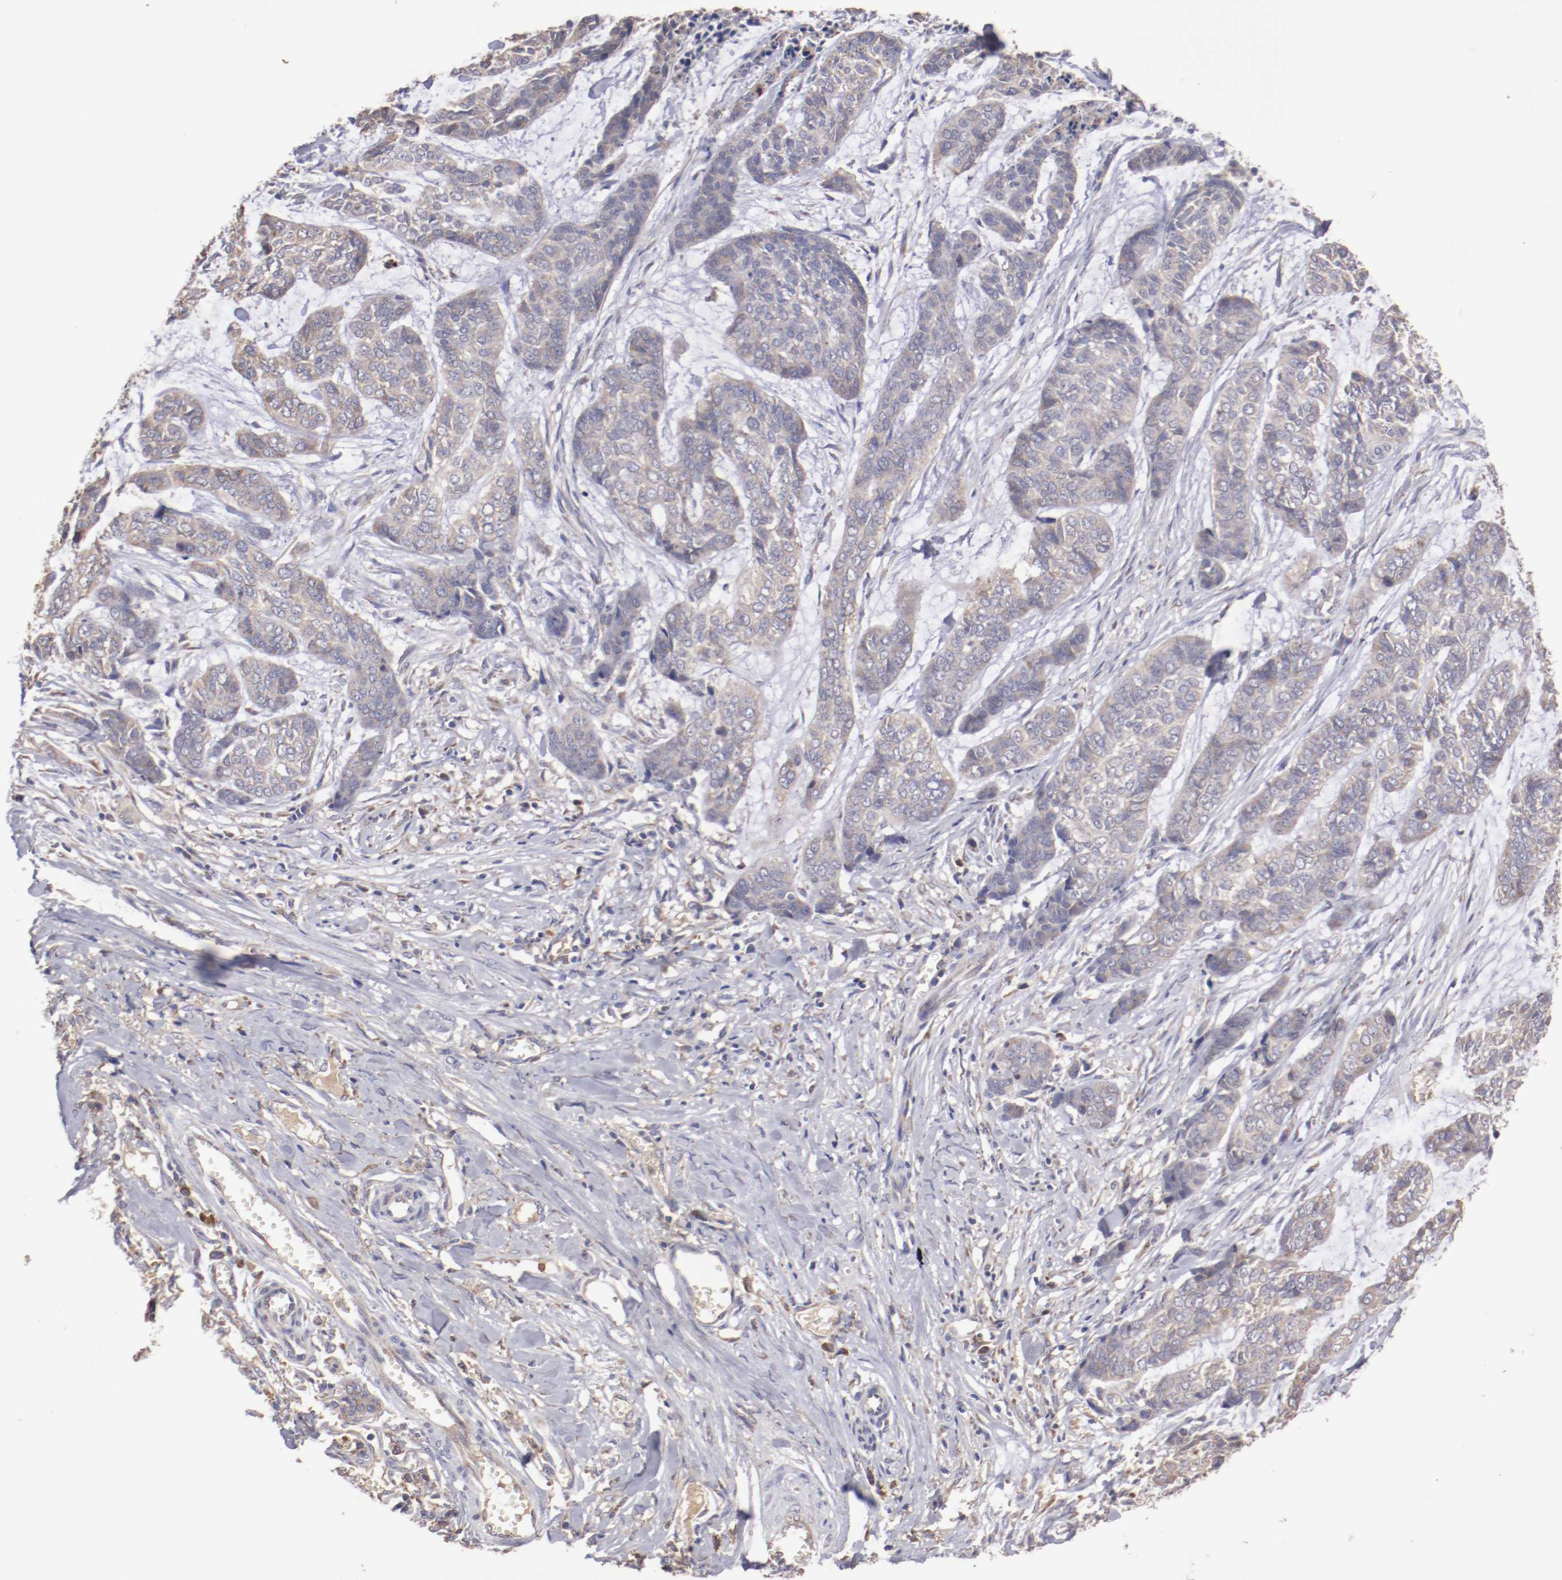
{"staining": {"intensity": "weak", "quantity": "25%-75%", "location": "cytoplasmic/membranous"}, "tissue": "skin cancer", "cell_type": "Tumor cells", "image_type": "cancer", "snomed": [{"axis": "morphology", "description": "Basal cell carcinoma"}, {"axis": "topography", "description": "Skin"}], "caption": "Tumor cells show weak cytoplasmic/membranous expression in approximately 25%-75% of cells in basal cell carcinoma (skin).", "gene": "NFKBIE", "patient": {"sex": "female", "age": 64}}